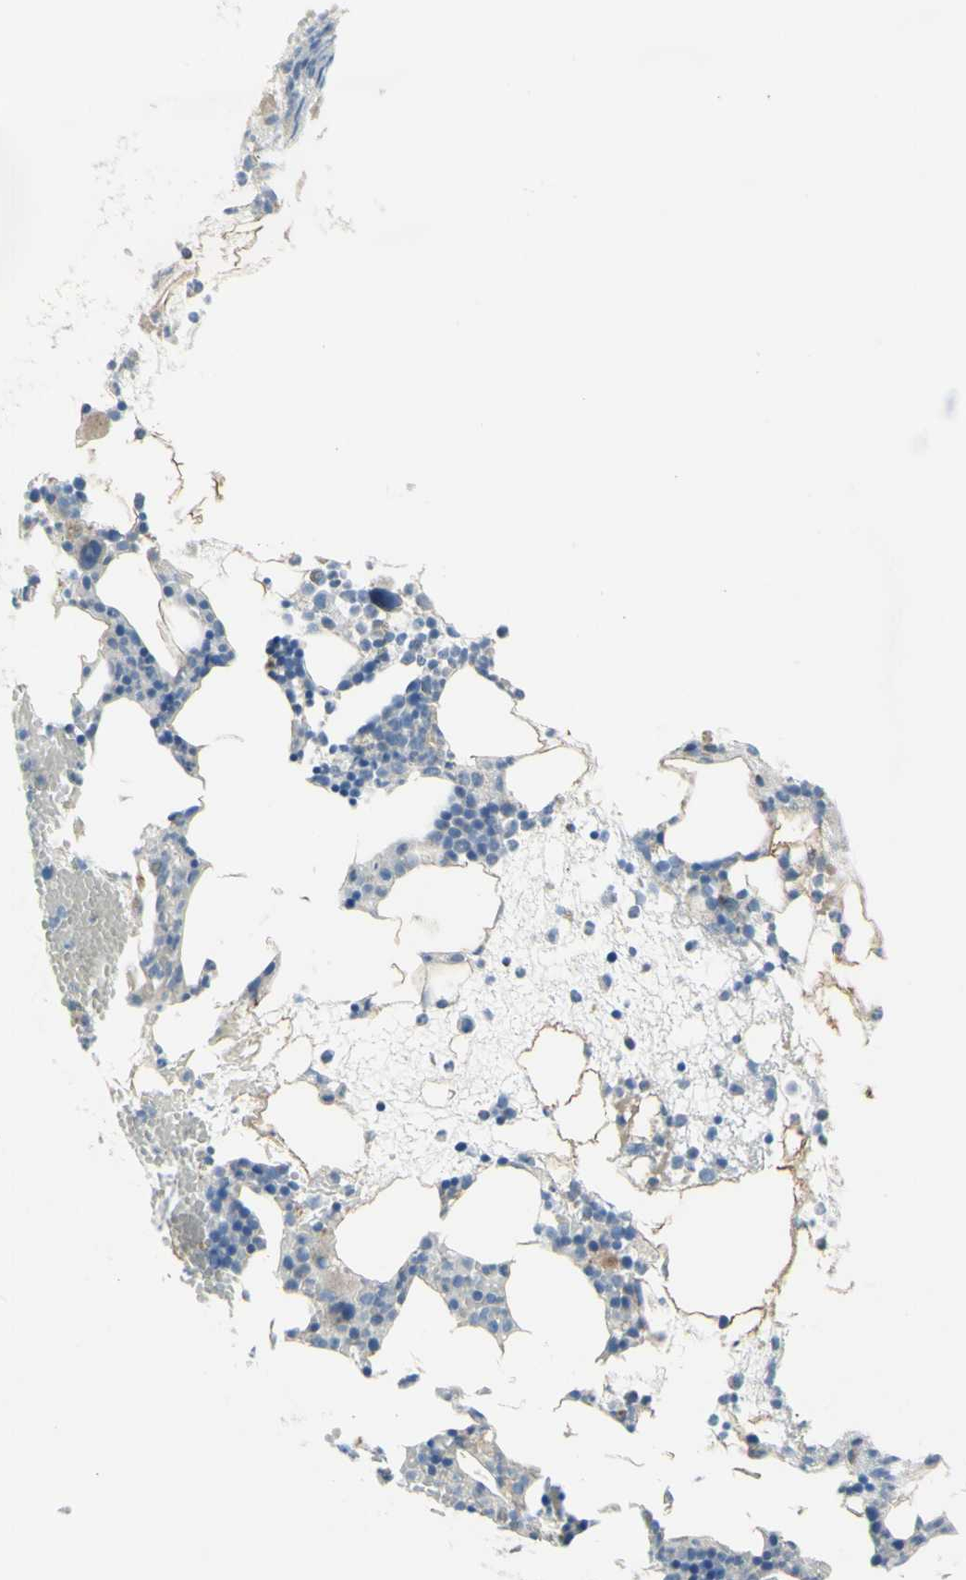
{"staining": {"intensity": "weak", "quantity": "<25%", "location": "cytoplasmic/membranous"}, "tissue": "bone marrow", "cell_type": "Hematopoietic cells", "image_type": "normal", "snomed": [{"axis": "morphology", "description": "Normal tissue, NOS"}, {"axis": "morphology", "description": "Inflammation, NOS"}, {"axis": "topography", "description": "Bone marrow"}], "caption": "IHC micrograph of benign human bone marrow stained for a protein (brown), which displays no positivity in hematopoietic cells.", "gene": "CNTNAP1", "patient": {"sex": "female", "age": 79}}